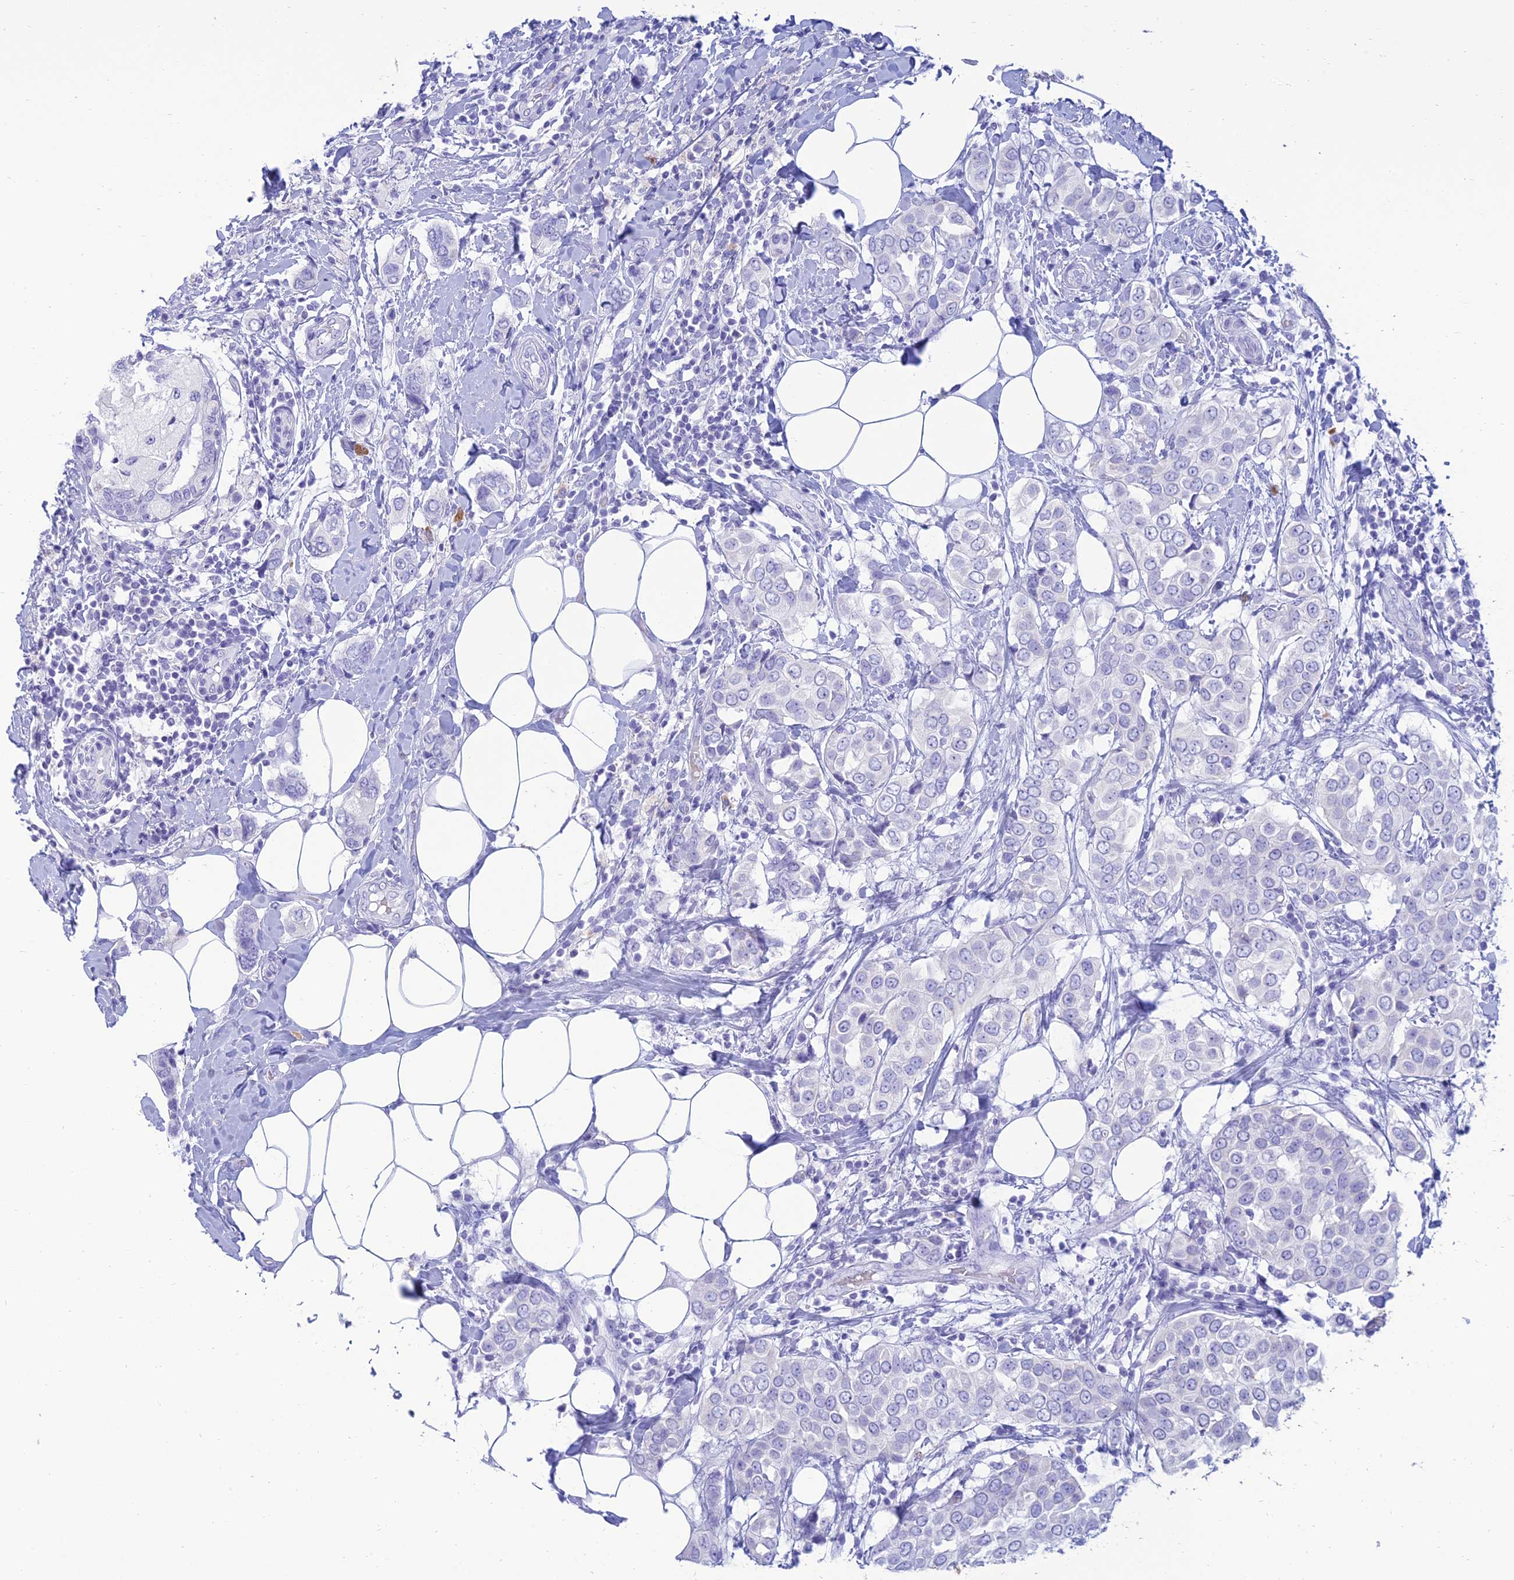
{"staining": {"intensity": "negative", "quantity": "none", "location": "none"}, "tissue": "breast cancer", "cell_type": "Tumor cells", "image_type": "cancer", "snomed": [{"axis": "morphology", "description": "Lobular carcinoma"}, {"axis": "topography", "description": "Breast"}], "caption": "An immunohistochemistry (IHC) image of breast cancer is shown. There is no staining in tumor cells of breast cancer.", "gene": "MAL2", "patient": {"sex": "female", "age": 51}}